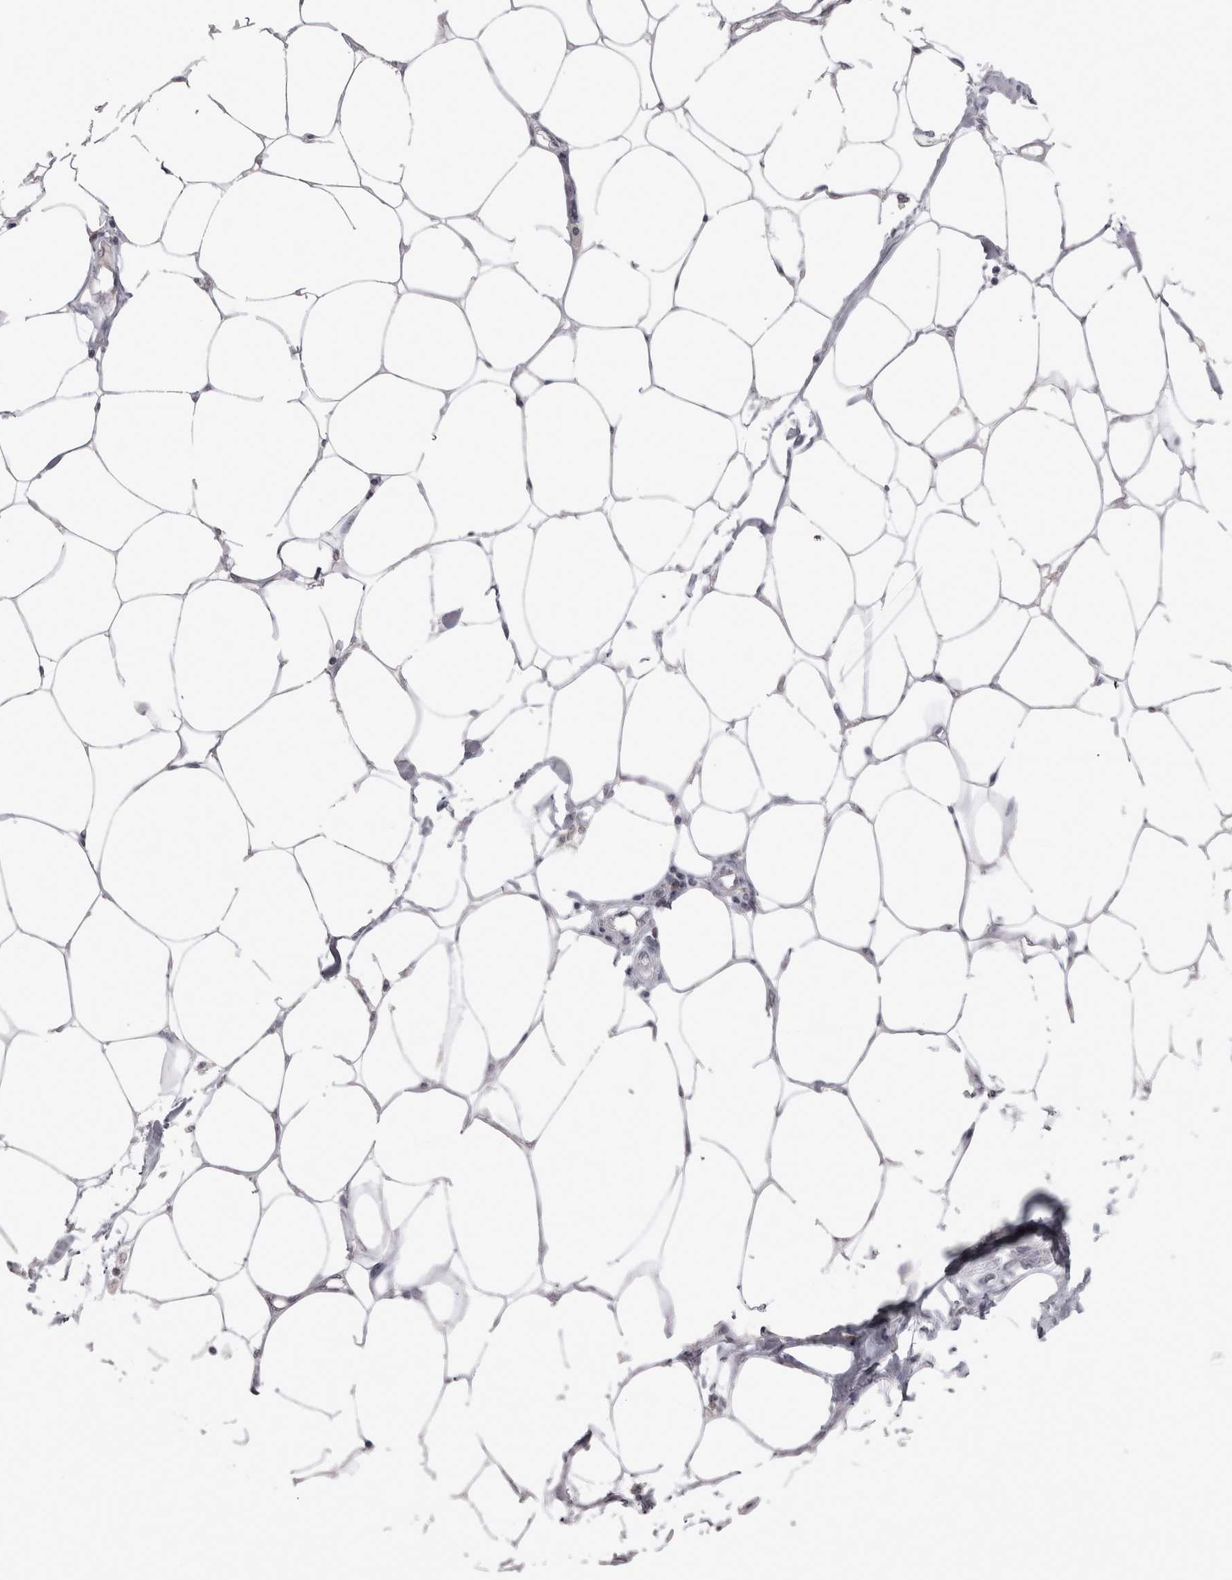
{"staining": {"intensity": "negative", "quantity": "none", "location": "none"}, "tissue": "adipose tissue", "cell_type": "Adipocytes", "image_type": "normal", "snomed": [{"axis": "morphology", "description": "Normal tissue, NOS"}, {"axis": "morphology", "description": "Adenocarcinoma, NOS"}, {"axis": "topography", "description": "Colon"}, {"axis": "topography", "description": "Peripheral nerve tissue"}], "caption": "Adipocytes are negative for protein expression in normal human adipose tissue. (DAB (3,3'-diaminobenzidine) IHC visualized using brightfield microscopy, high magnification).", "gene": "LAX1", "patient": {"sex": "male", "age": 14}}